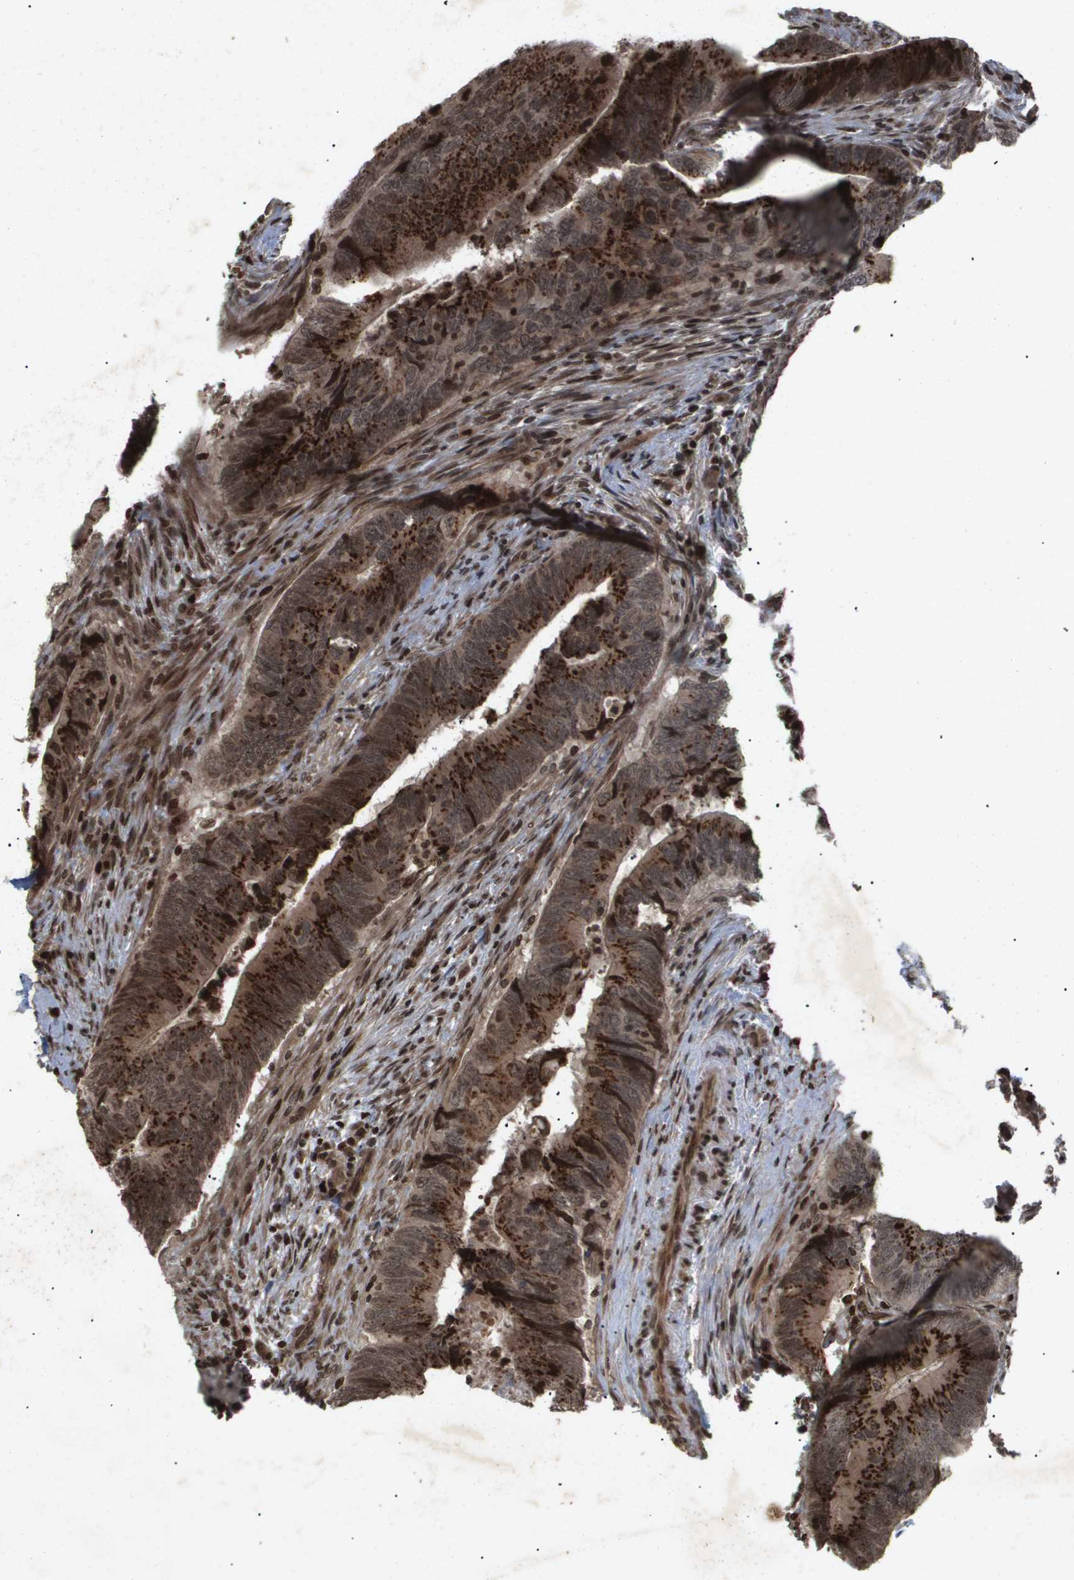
{"staining": {"intensity": "strong", "quantity": ">75%", "location": "cytoplasmic/membranous,nuclear"}, "tissue": "colorectal cancer", "cell_type": "Tumor cells", "image_type": "cancer", "snomed": [{"axis": "morphology", "description": "Normal tissue, NOS"}, {"axis": "morphology", "description": "Adenocarcinoma, NOS"}, {"axis": "topography", "description": "Colon"}], "caption": "Immunohistochemical staining of human colorectal cancer (adenocarcinoma) exhibits high levels of strong cytoplasmic/membranous and nuclear protein staining in approximately >75% of tumor cells. (DAB (3,3'-diaminobenzidine) IHC, brown staining for protein, blue staining for nuclei).", "gene": "HSPA6", "patient": {"sex": "male", "age": 56}}